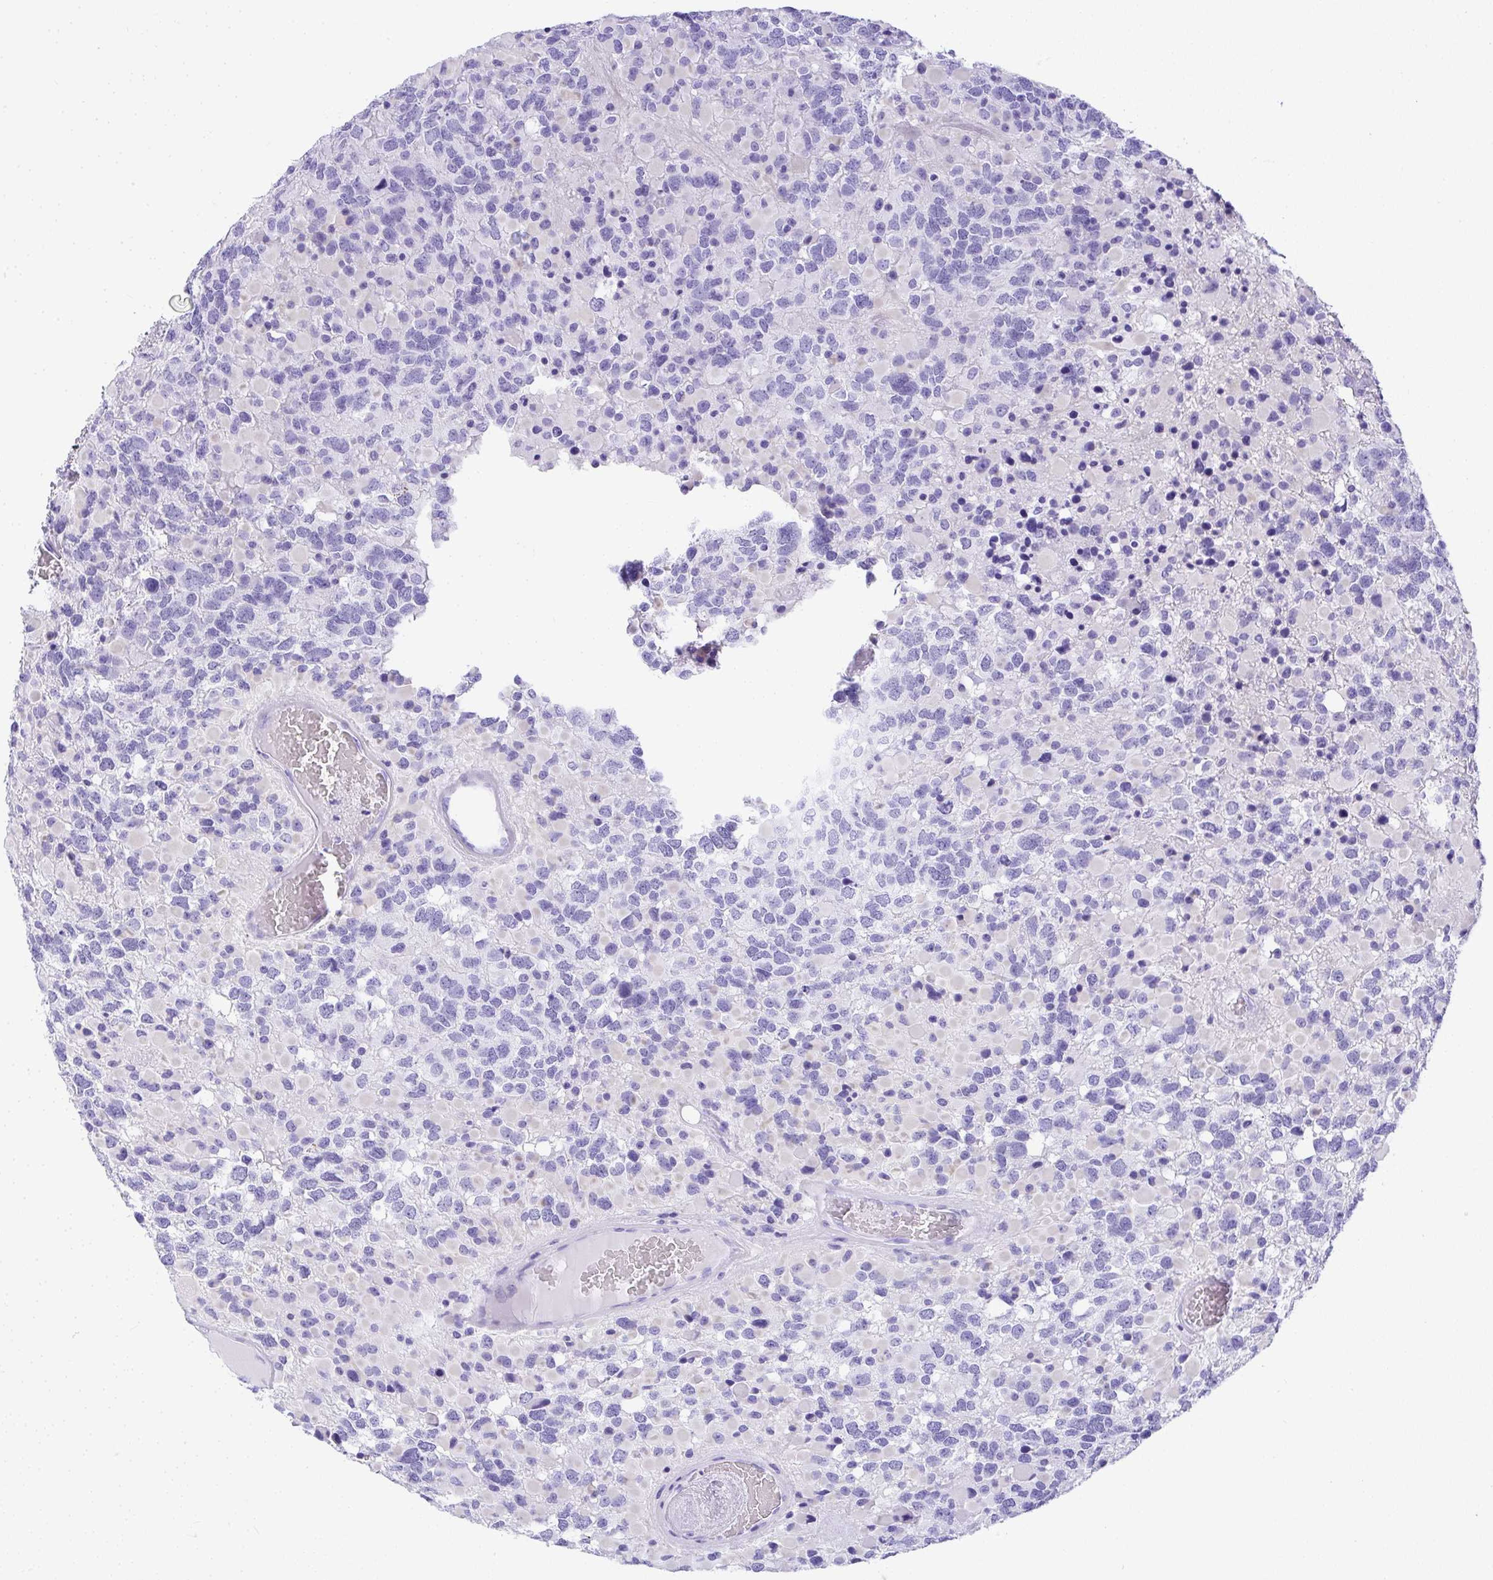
{"staining": {"intensity": "negative", "quantity": "none", "location": "none"}, "tissue": "glioma", "cell_type": "Tumor cells", "image_type": "cancer", "snomed": [{"axis": "morphology", "description": "Glioma, malignant, High grade"}, {"axis": "topography", "description": "Brain"}], "caption": "The histopathology image displays no staining of tumor cells in malignant glioma (high-grade). (Stains: DAB (3,3'-diaminobenzidine) IHC with hematoxylin counter stain, Microscopy: brightfield microscopy at high magnification).", "gene": "AVIL", "patient": {"sex": "female", "age": 40}}